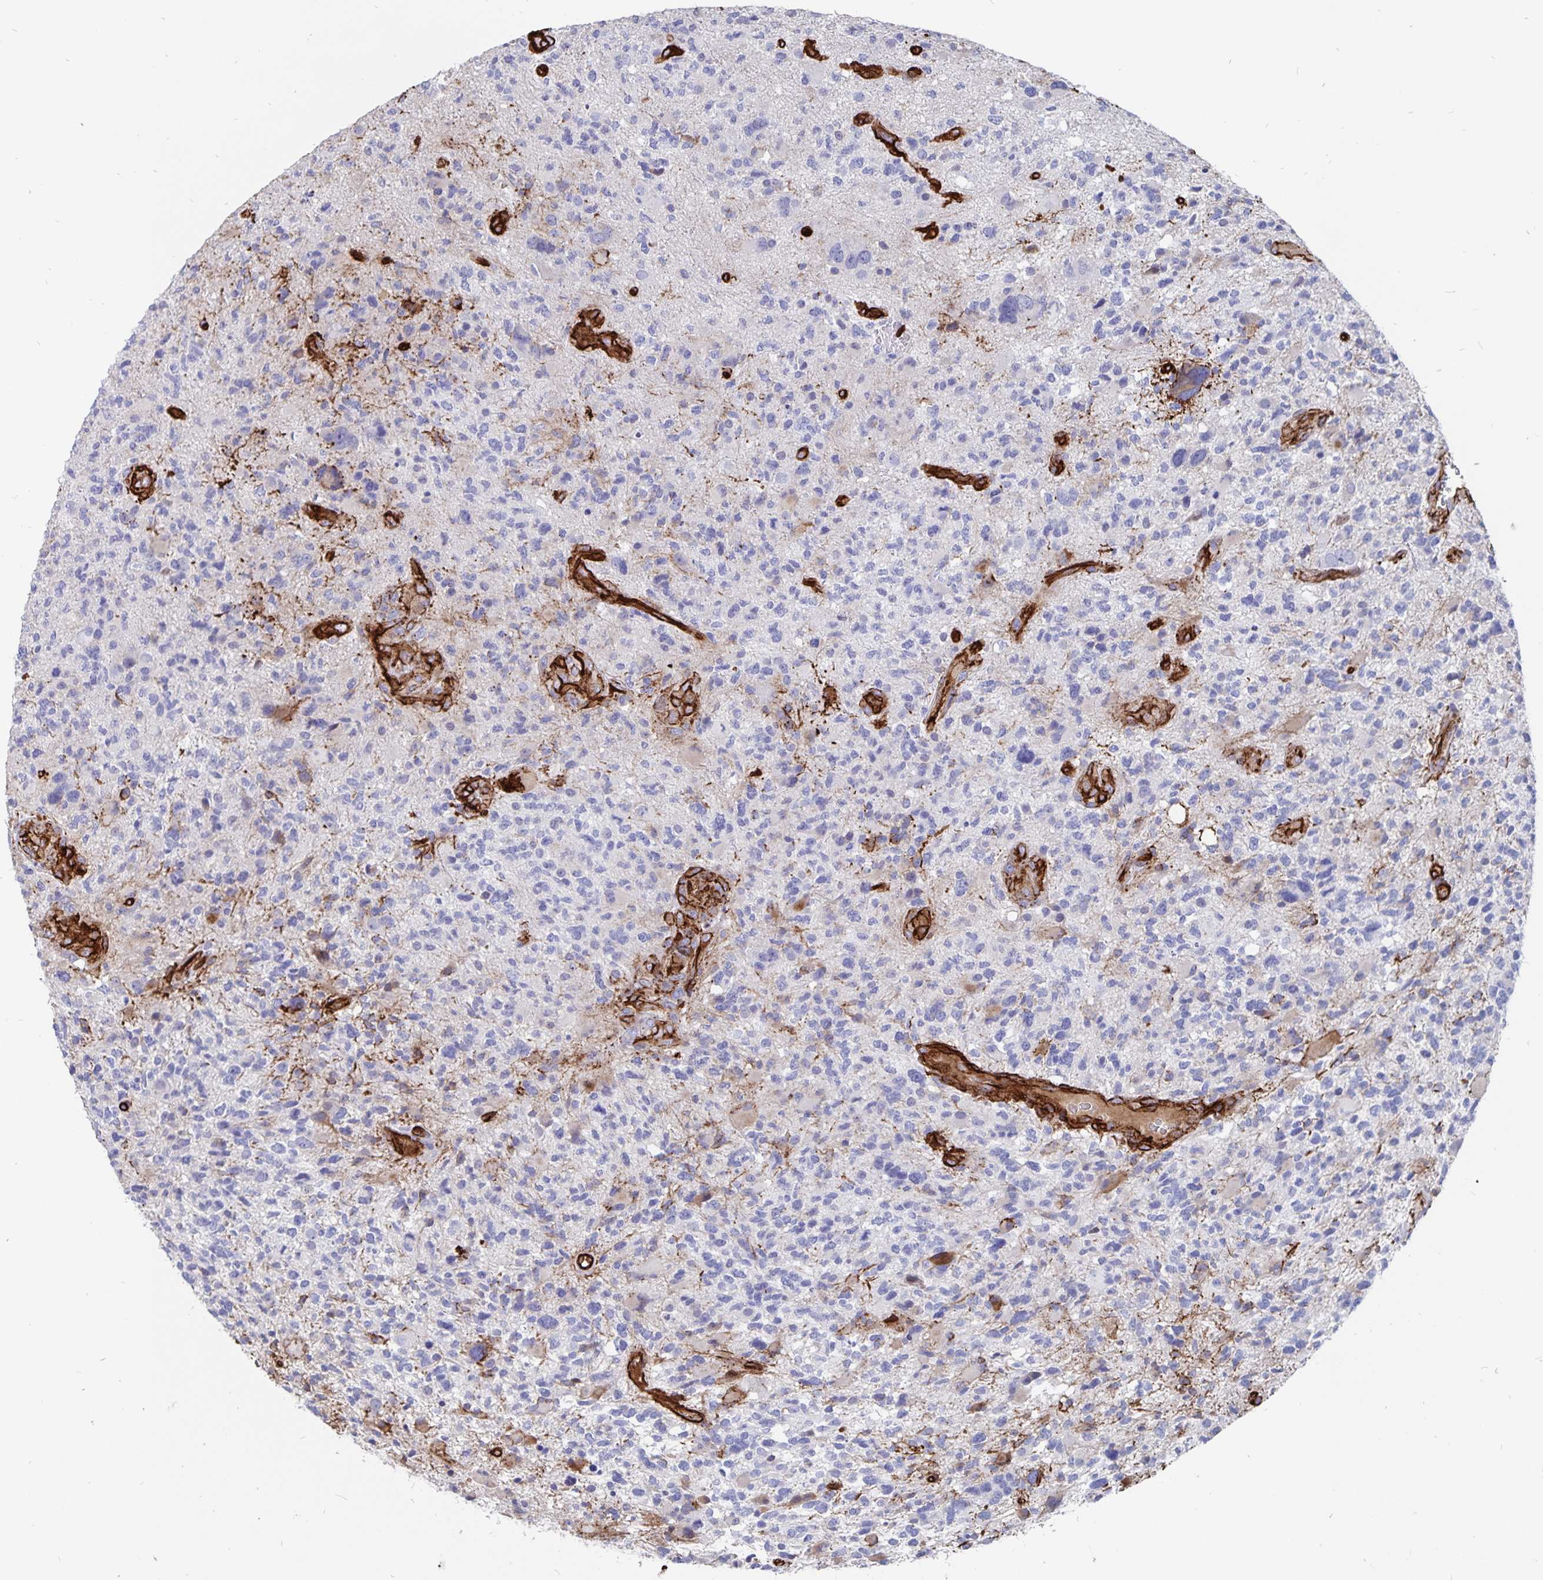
{"staining": {"intensity": "negative", "quantity": "none", "location": "none"}, "tissue": "glioma", "cell_type": "Tumor cells", "image_type": "cancer", "snomed": [{"axis": "morphology", "description": "Glioma, malignant, High grade"}, {"axis": "topography", "description": "Brain"}], "caption": "IHC of malignant glioma (high-grade) displays no expression in tumor cells.", "gene": "DCHS2", "patient": {"sex": "female", "age": 71}}